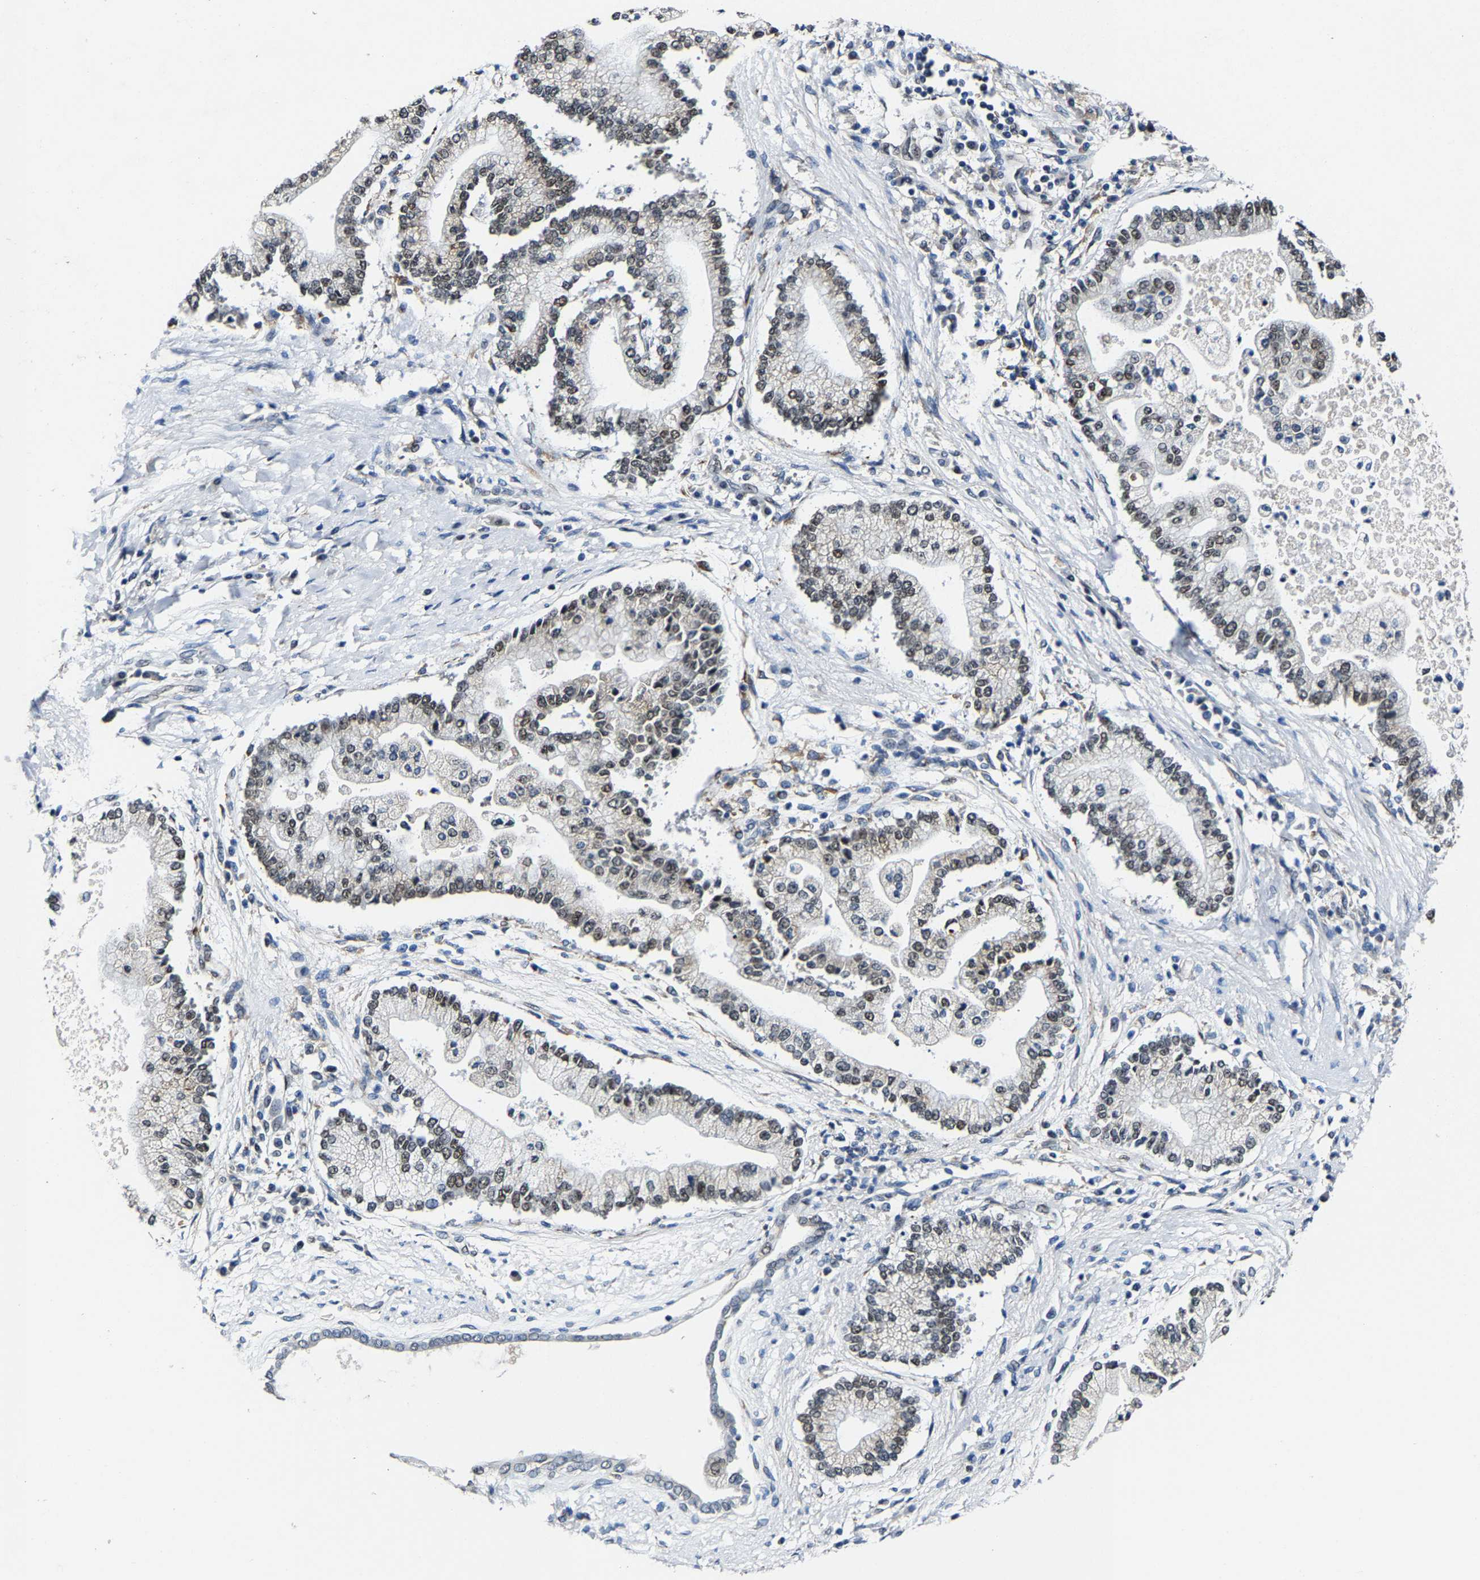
{"staining": {"intensity": "weak", "quantity": "25%-75%", "location": "nuclear"}, "tissue": "liver cancer", "cell_type": "Tumor cells", "image_type": "cancer", "snomed": [{"axis": "morphology", "description": "Cholangiocarcinoma"}, {"axis": "topography", "description": "Liver"}], "caption": "Immunohistochemical staining of human liver cholangiocarcinoma exhibits weak nuclear protein positivity in about 25%-75% of tumor cells.", "gene": "METTL1", "patient": {"sex": "male", "age": 50}}